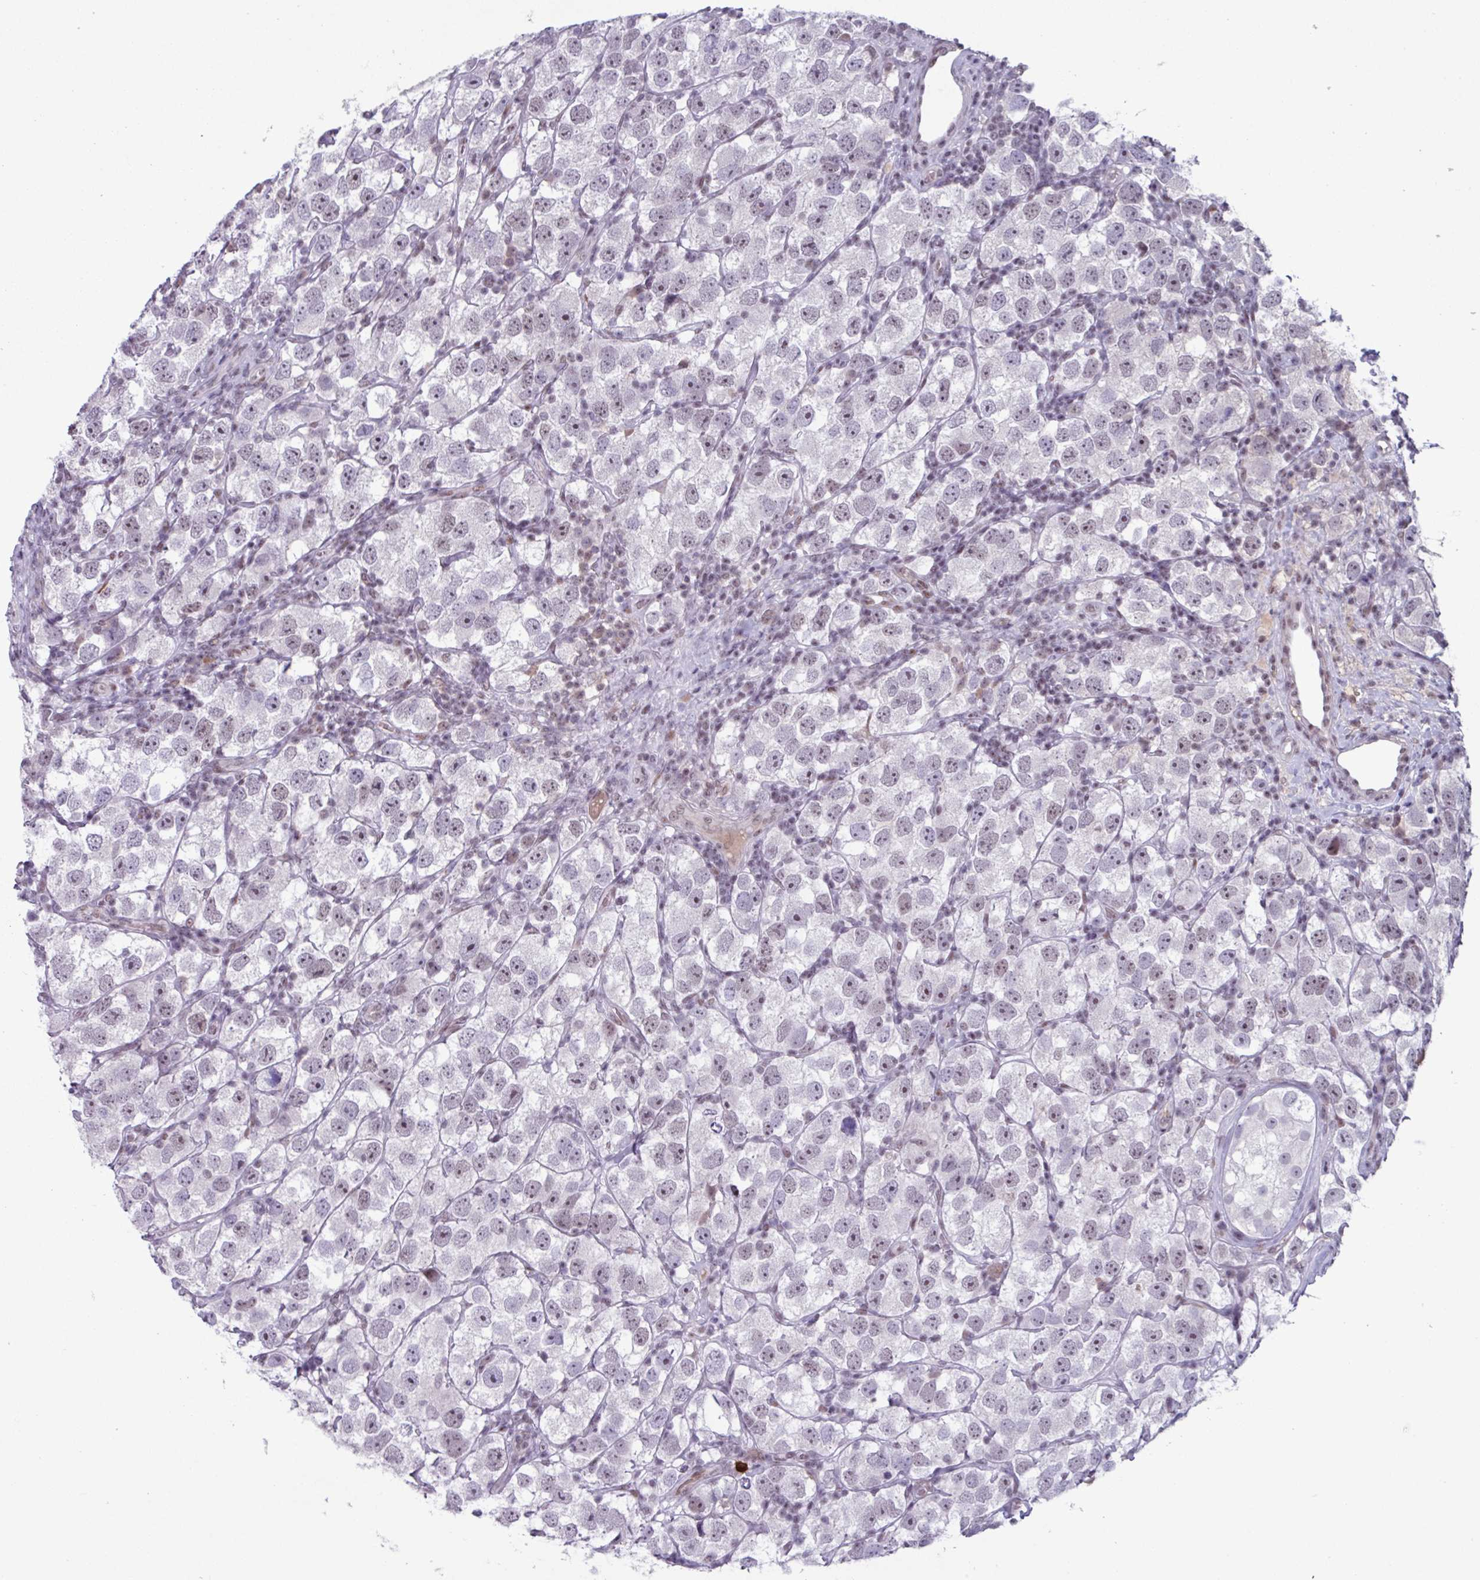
{"staining": {"intensity": "weak", "quantity": "25%-75%", "location": "nuclear"}, "tissue": "testis cancer", "cell_type": "Tumor cells", "image_type": "cancer", "snomed": [{"axis": "morphology", "description": "Seminoma, NOS"}, {"axis": "topography", "description": "Testis"}], "caption": "Brown immunohistochemical staining in human testis seminoma reveals weak nuclear expression in approximately 25%-75% of tumor cells.", "gene": "ZNF575", "patient": {"sex": "male", "age": 26}}